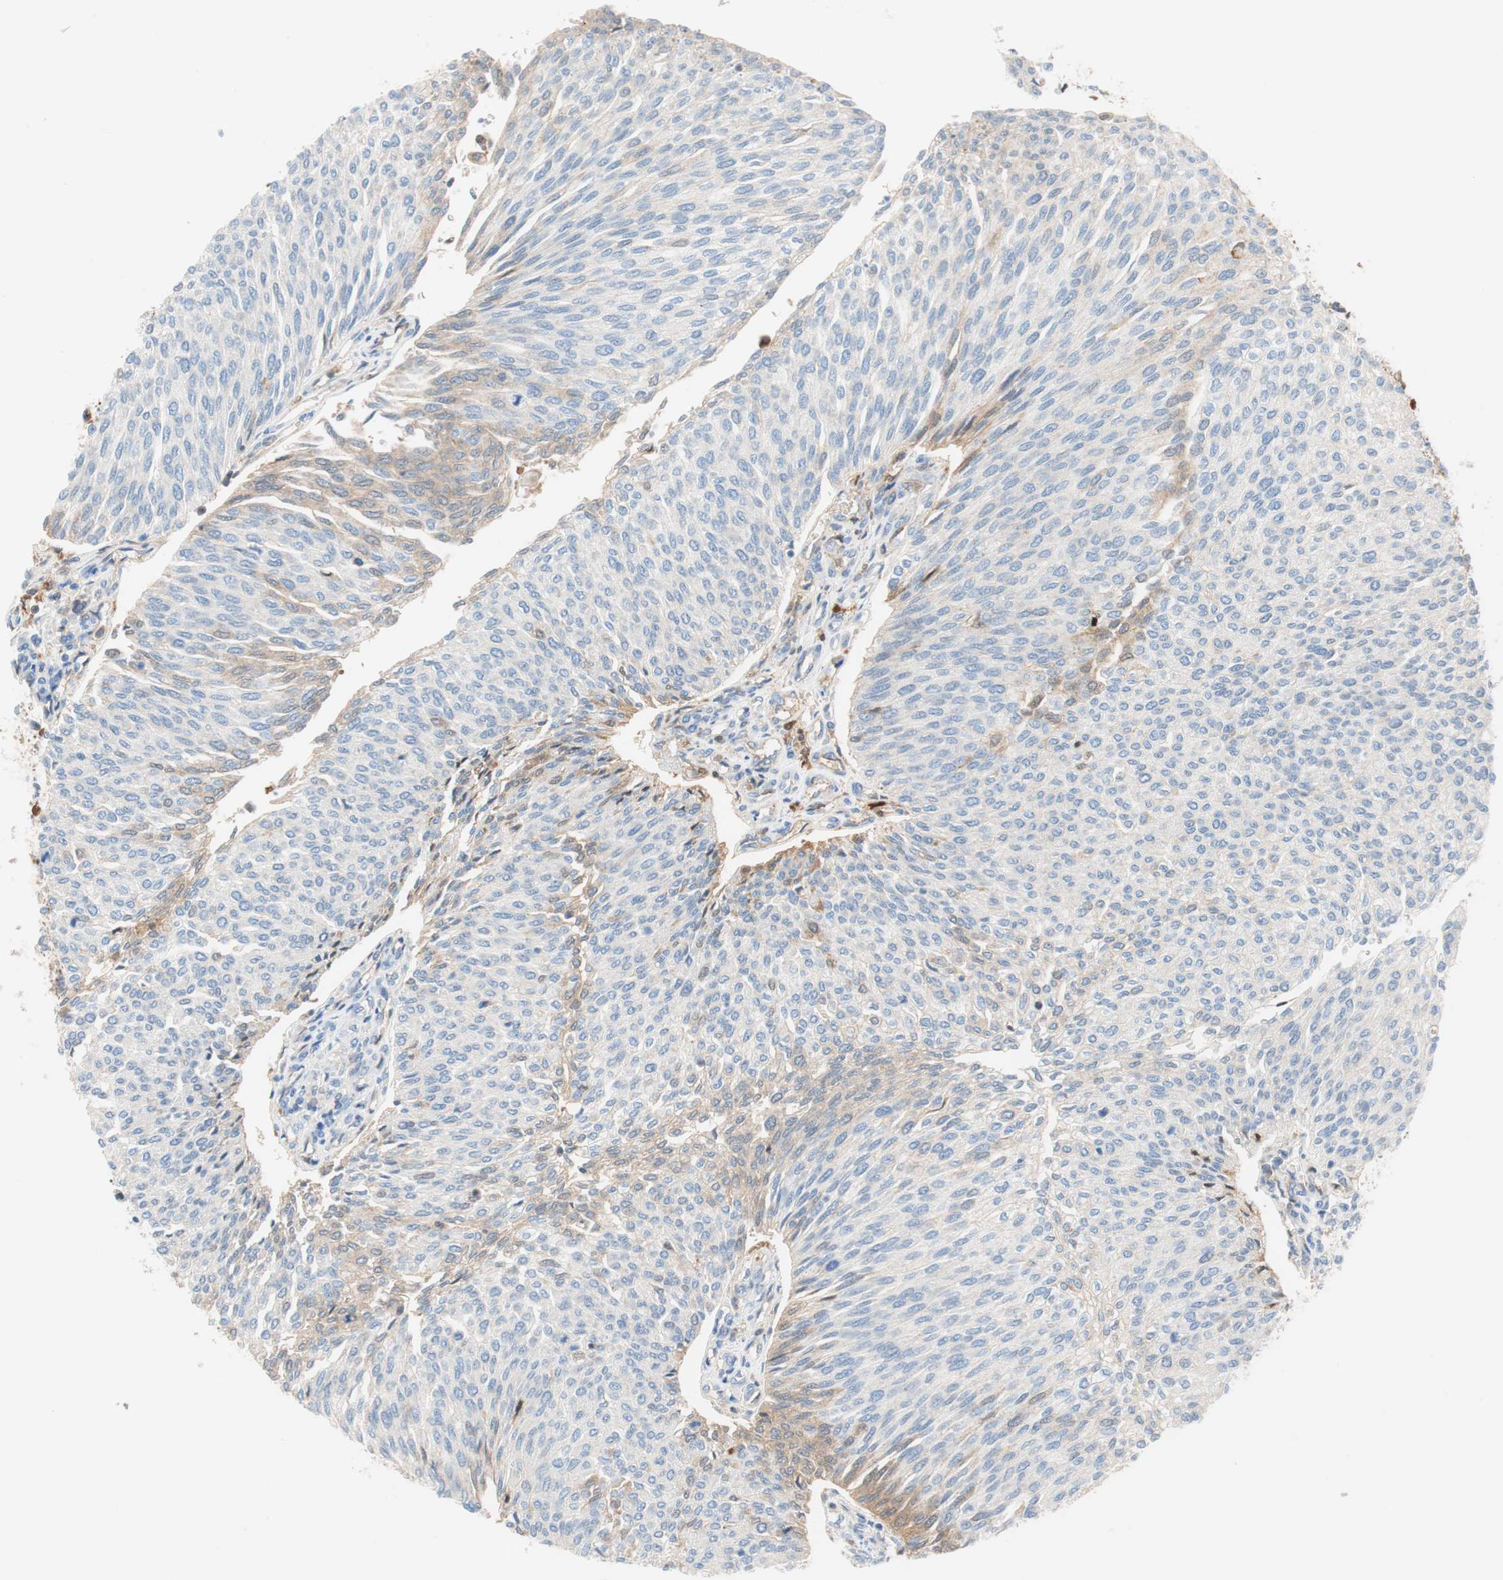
{"staining": {"intensity": "weak", "quantity": "<25%", "location": "cytoplasmic/membranous"}, "tissue": "urothelial cancer", "cell_type": "Tumor cells", "image_type": "cancer", "snomed": [{"axis": "morphology", "description": "Urothelial carcinoma, Low grade"}, {"axis": "topography", "description": "Urinary bladder"}], "caption": "Immunohistochemistry of urothelial cancer reveals no staining in tumor cells. Brightfield microscopy of IHC stained with DAB (3,3'-diaminobenzidine) (brown) and hematoxylin (blue), captured at high magnification.", "gene": "RBP4", "patient": {"sex": "female", "age": 79}}